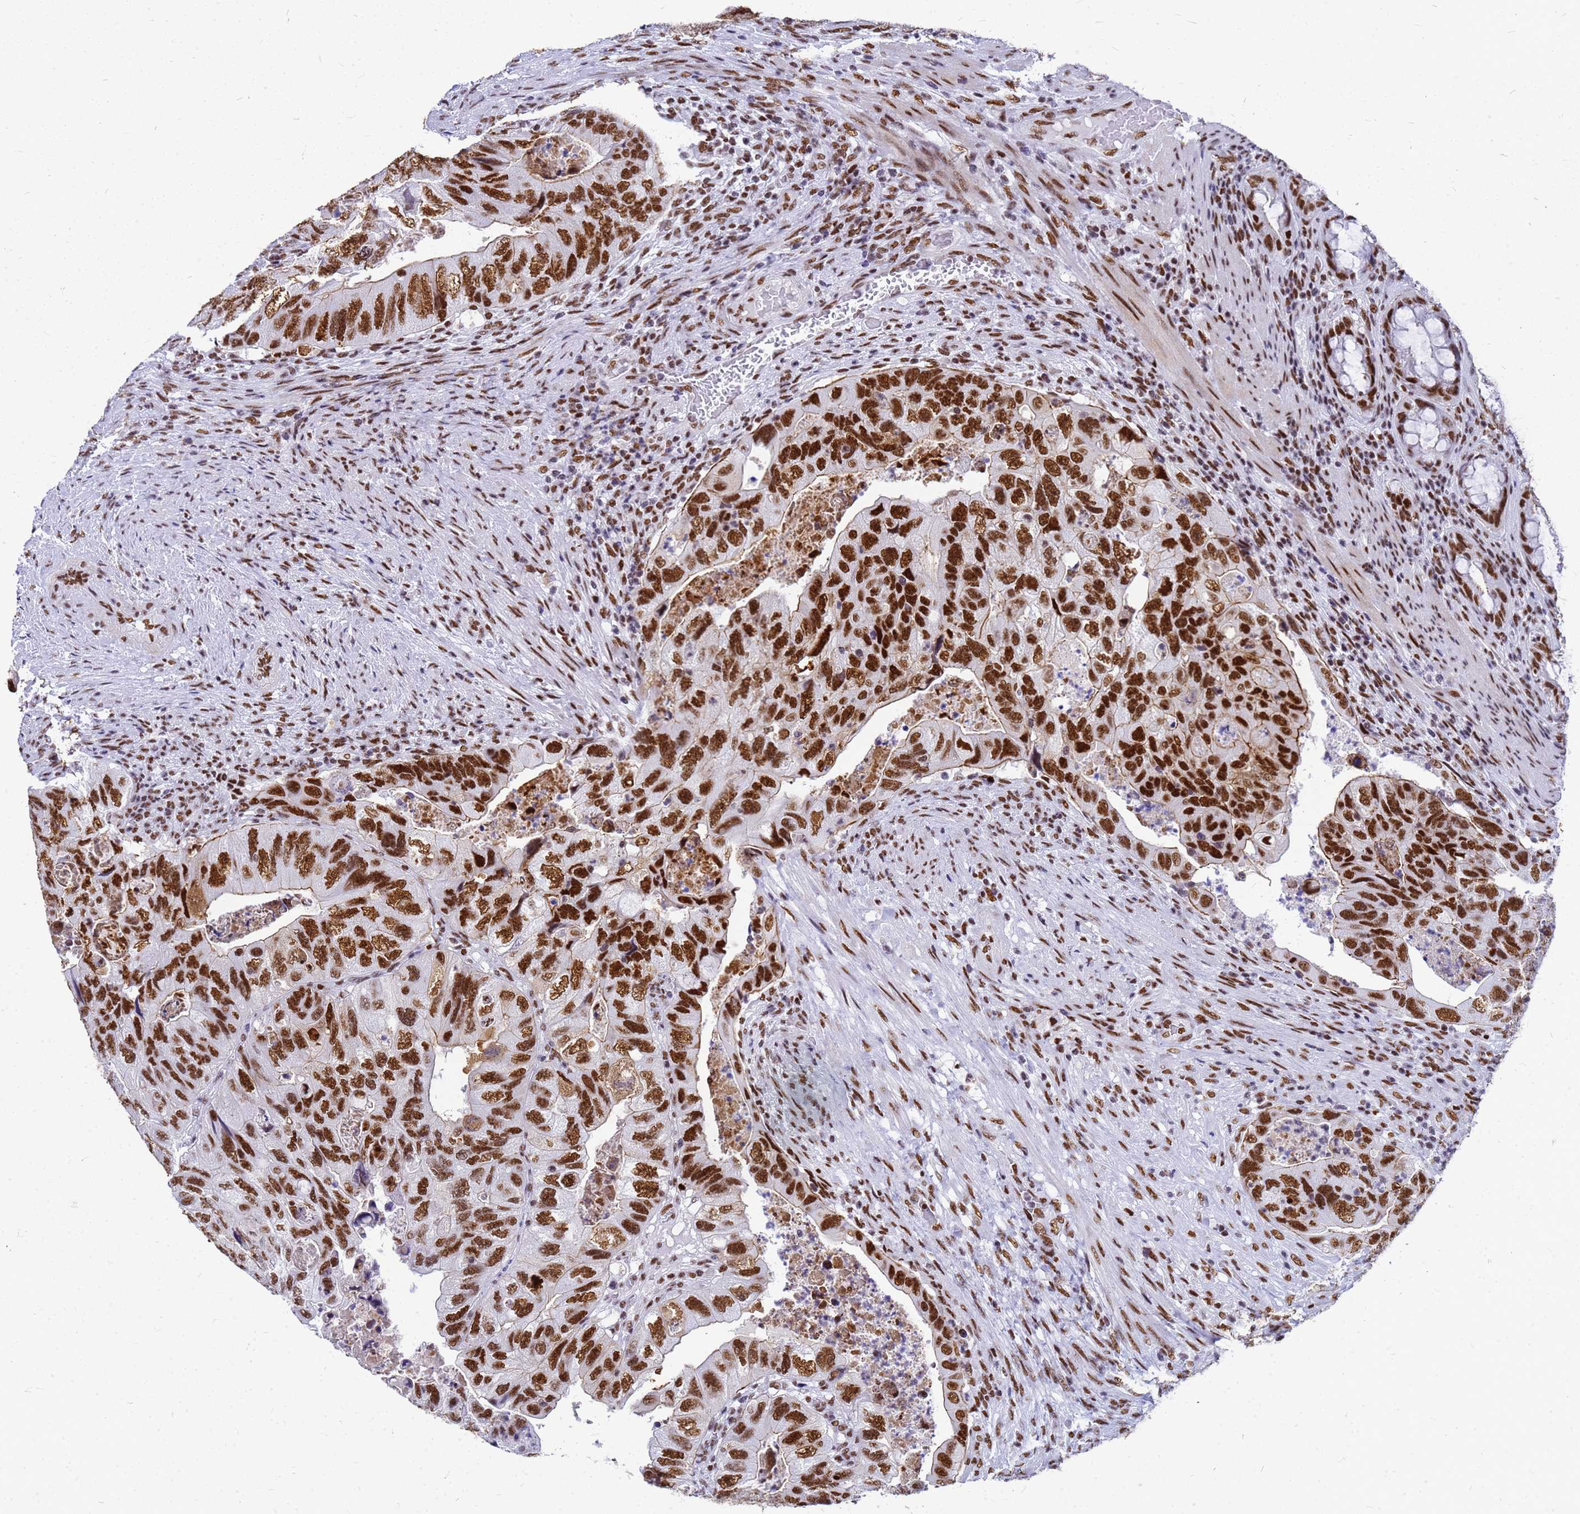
{"staining": {"intensity": "strong", "quantity": ">75%", "location": "nuclear"}, "tissue": "colorectal cancer", "cell_type": "Tumor cells", "image_type": "cancer", "snomed": [{"axis": "morphology", "description": "Adenocarcinoma, NOS"}, {"axis": "topography", "description": "Rectum"}], "caption": "Human colorectal adenocarcinoma stained with a brown dye exhibits strong nuclear positive expression in about >75% of tumor cells.", "gene": "SART3", "patient": {"sex": "male", "age": 63}}